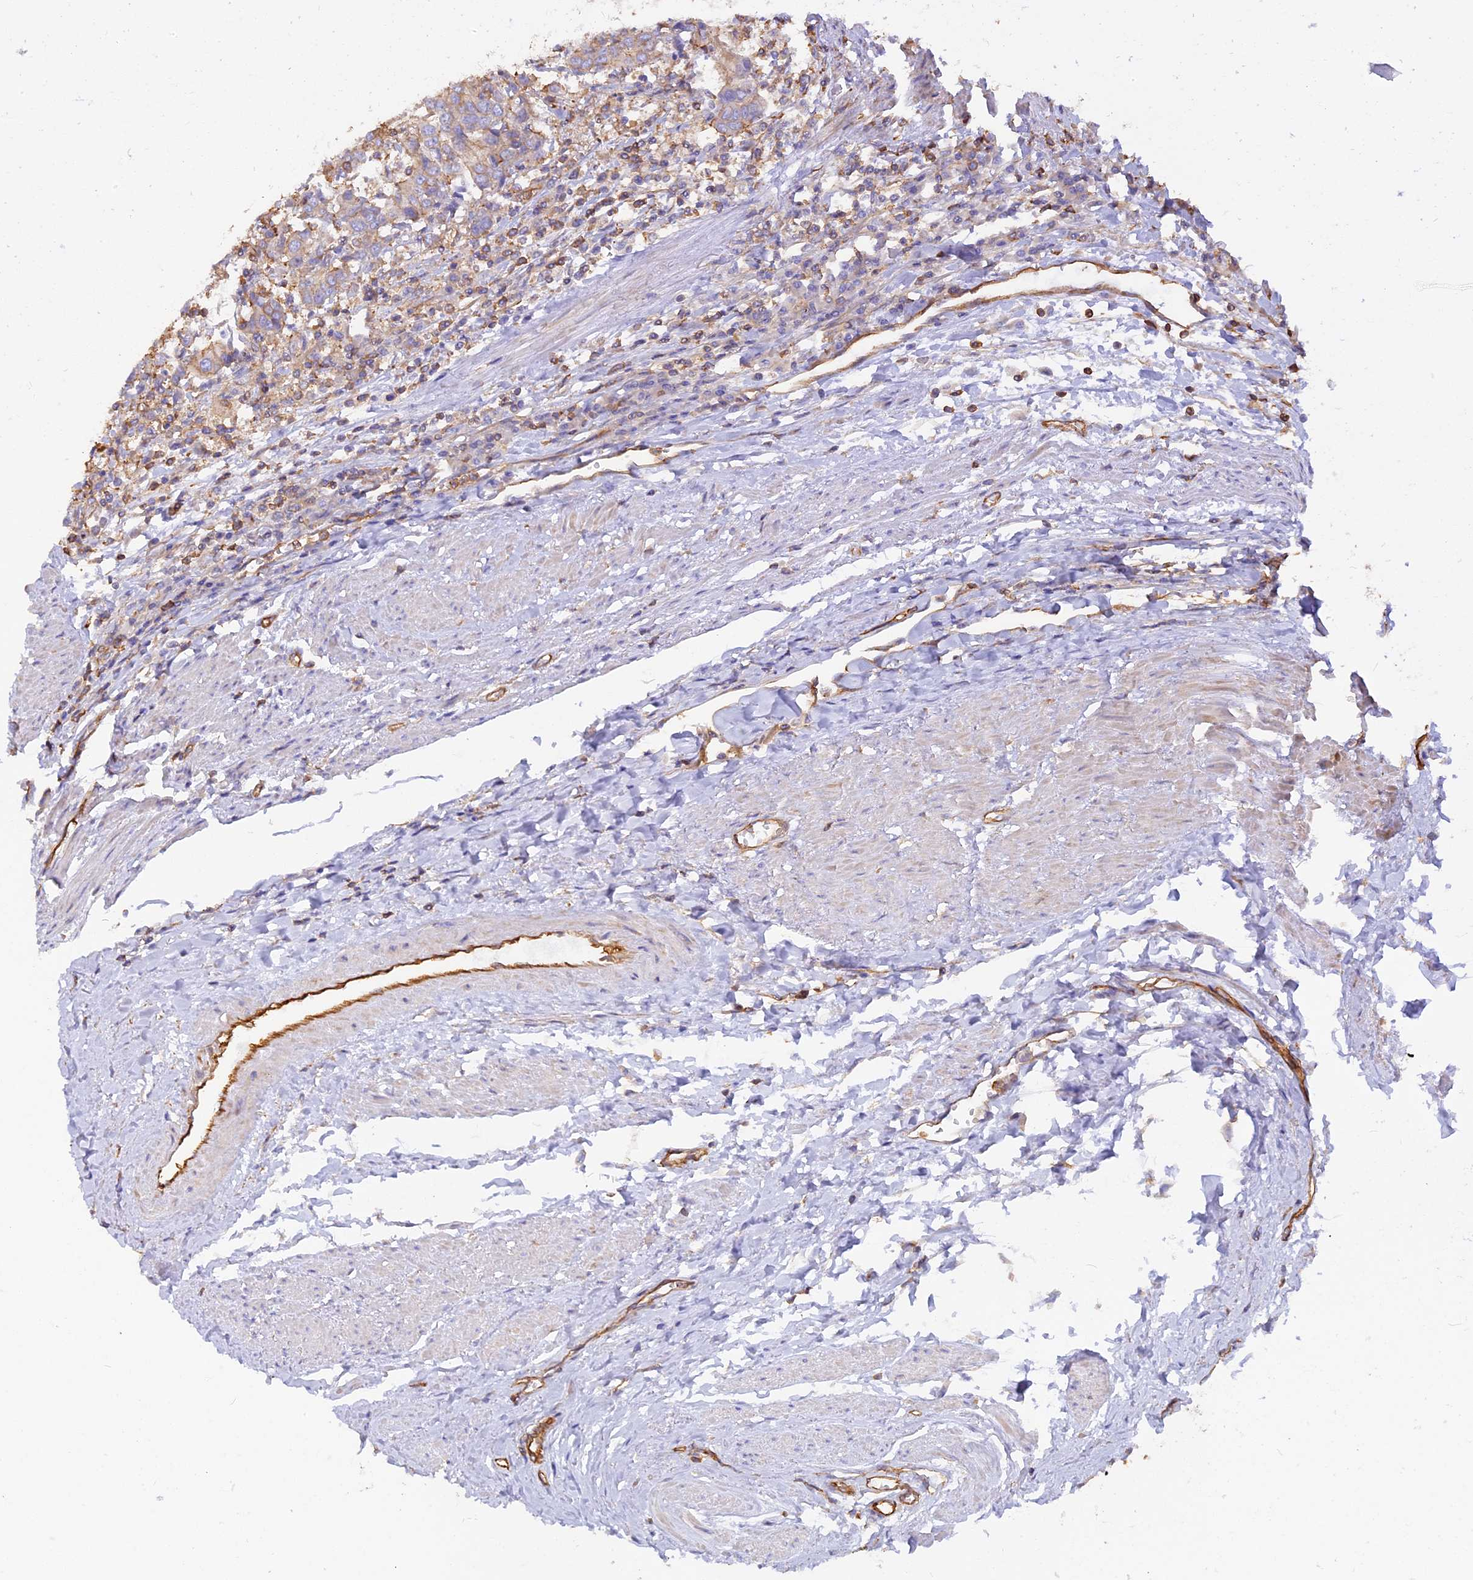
{"staining": {"intensity": "negative", "quantity": "none", "location": "none"}, "tissue": "urothelial cancer", "cell_type": "Tumor cells", "image_type": "cancer", "snomed": [{"axis": "morphology", "description": "Urothelial carcinoma, High grade"}, {"axis": "topography", "description": "Urinary bladder"}], "caption": "DAB immunohistochemical staining of urothelial cancer demonstrates no significant staining in tumor cells.", "gene": "VPS18", "patient": {"sex": "female", "age": 85}}